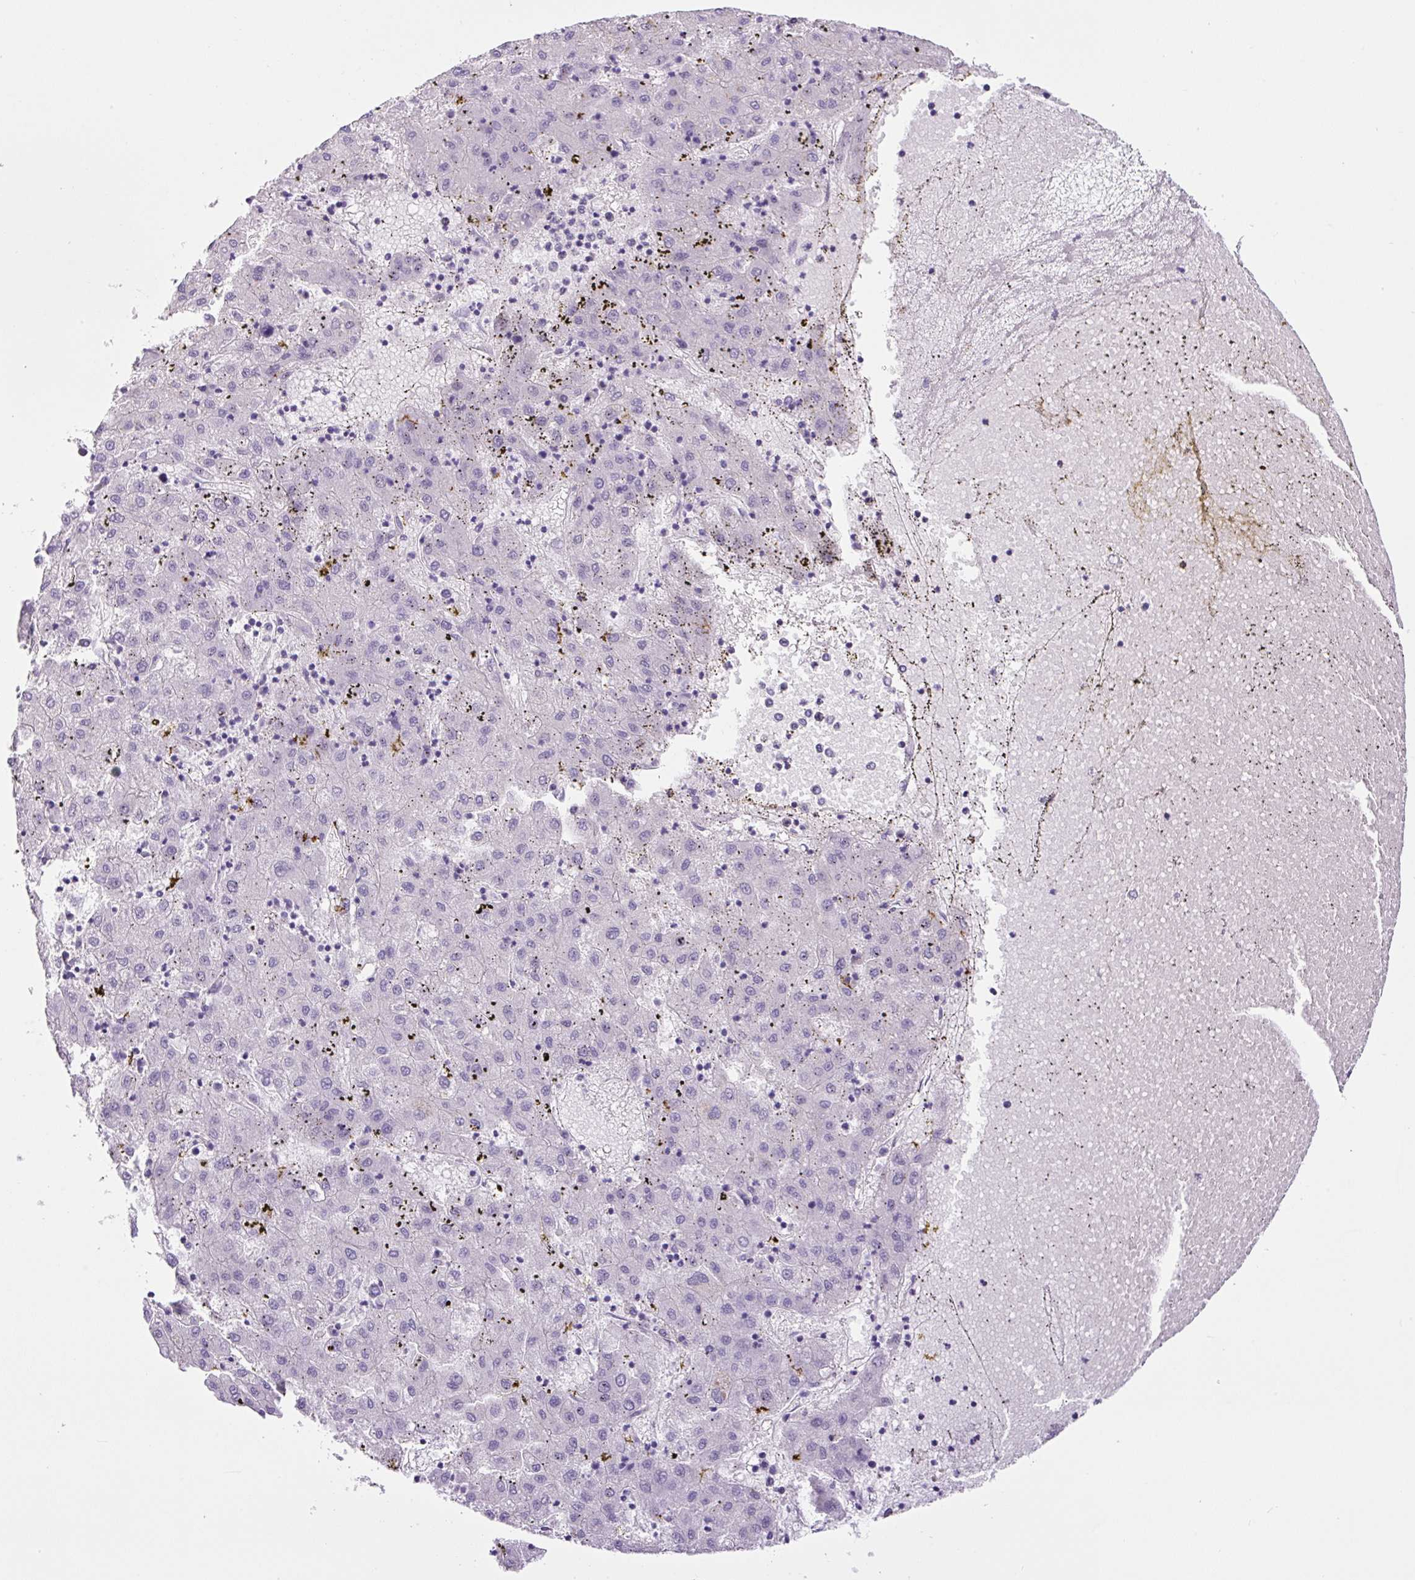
{"staining": {"intensity": "negative", "quantity": "none", "location": "none"}, "tissue": "liver cancer", "cell_type": "Tumor cells", "image_type": "cancer", "snomed": [{"axis": "morphology", "description": "Carcinoma, Hepatocellular, NOS"}, {"axis": "topography", "description": "Liver"}], "caption": "An image of human hepatocellular carcinoma (liver) is negative for staining in tumor cells. (DAB (3,3'-diaminobenzidine) immunohistochemistry (IHC) with hematoxylin counter stain).", "gene": "GORASP1", "patient": {"sex": "male", "age": 72}}